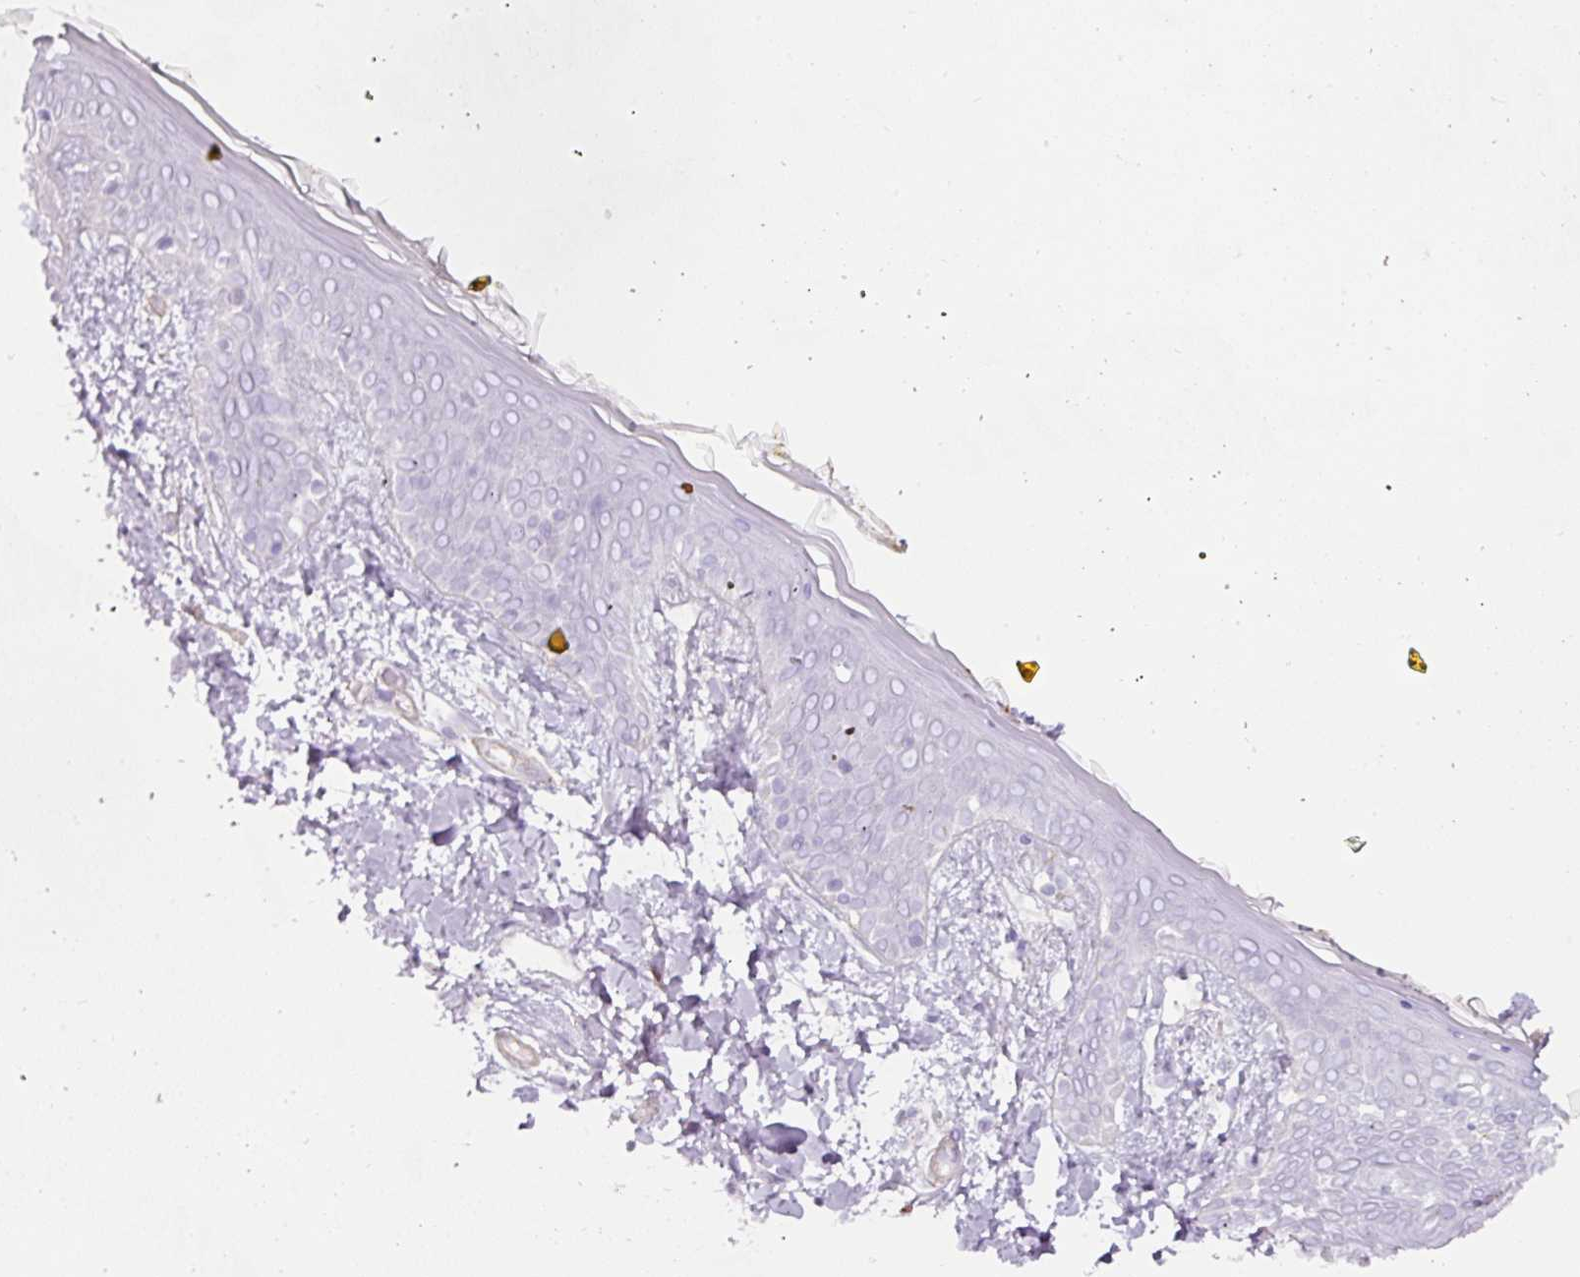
{"staining": {"intensity": "negative", "quantity": "none", "location": "none"}, "tissue": "skin", "cell_type": "Fibroblasts", "image_type": "normal", "snomed": [{"axis": "morphology", "description": "Normal tissue, NOS"}, {"axis": "topography", "description": "Skin"}], "caption": "The immunohistochemistry (IHC) histopathology image has no significant expression in fibroblasts of skin.", "gene": "LOXL4", "patient": {"sex": "female", "age": 34}}